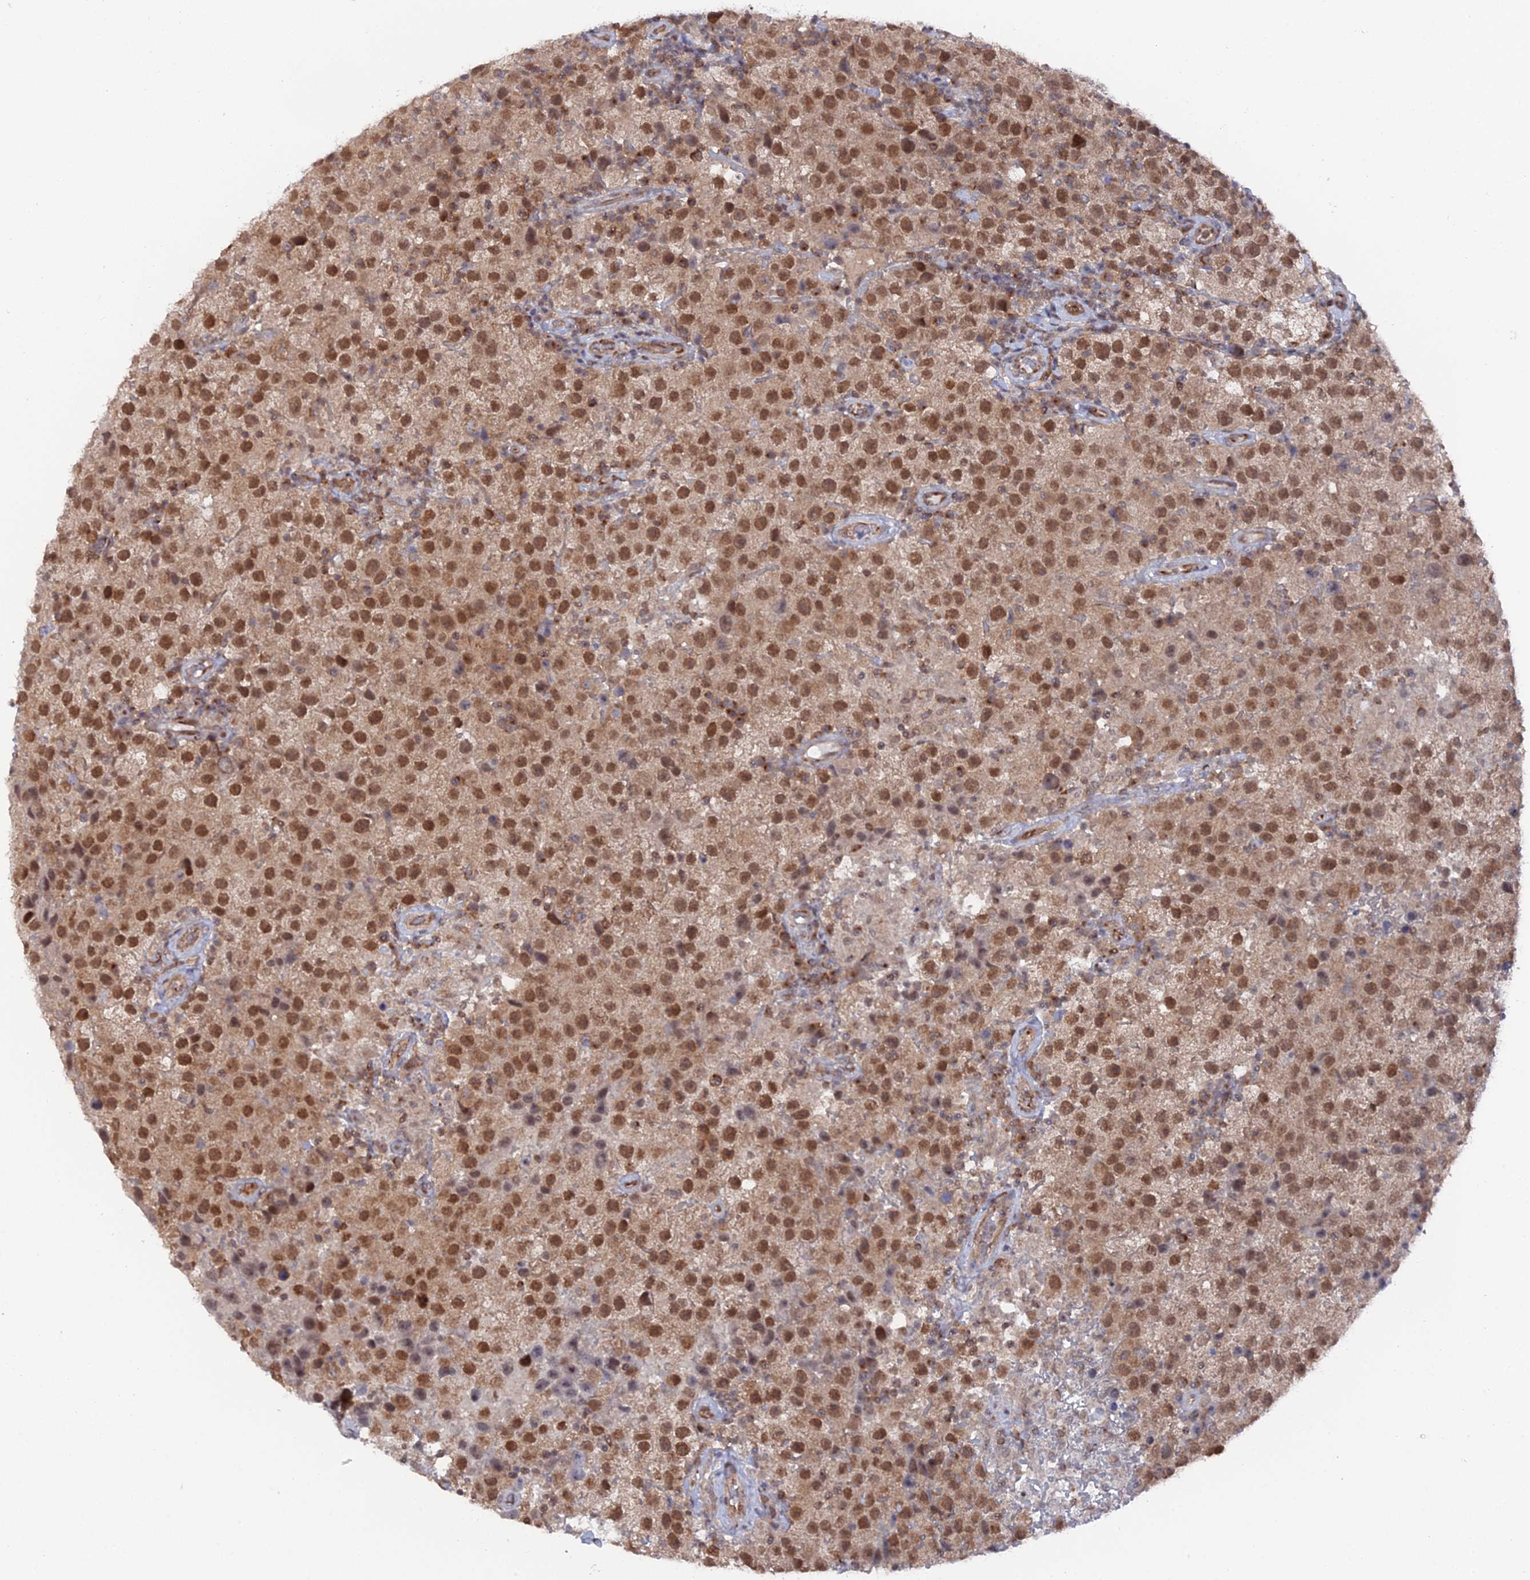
{"staining": {"intensity": "moderate", "quantity": ">75%", "location": "nuclear"}, "tissue": "testis cancer", "cell_type": "Tumor cells", "image_type": "cancer", "snomed": [{"axis": "morphology", "description": "Seminoma, NOS"}, {"axis": "morphology", "description": "Carcinoma, Embryonal, NOS"}, {"axis": "topography", "description": "Testis"}], "caption": "An immunohistochemistry image of tumor tissue is shown. Protein staining in brown labels moderate nuclear positivity in testis cancer within tumor cells.", "gene": "FHIP2A", "patient": {"sex": "male", "age": 41}}